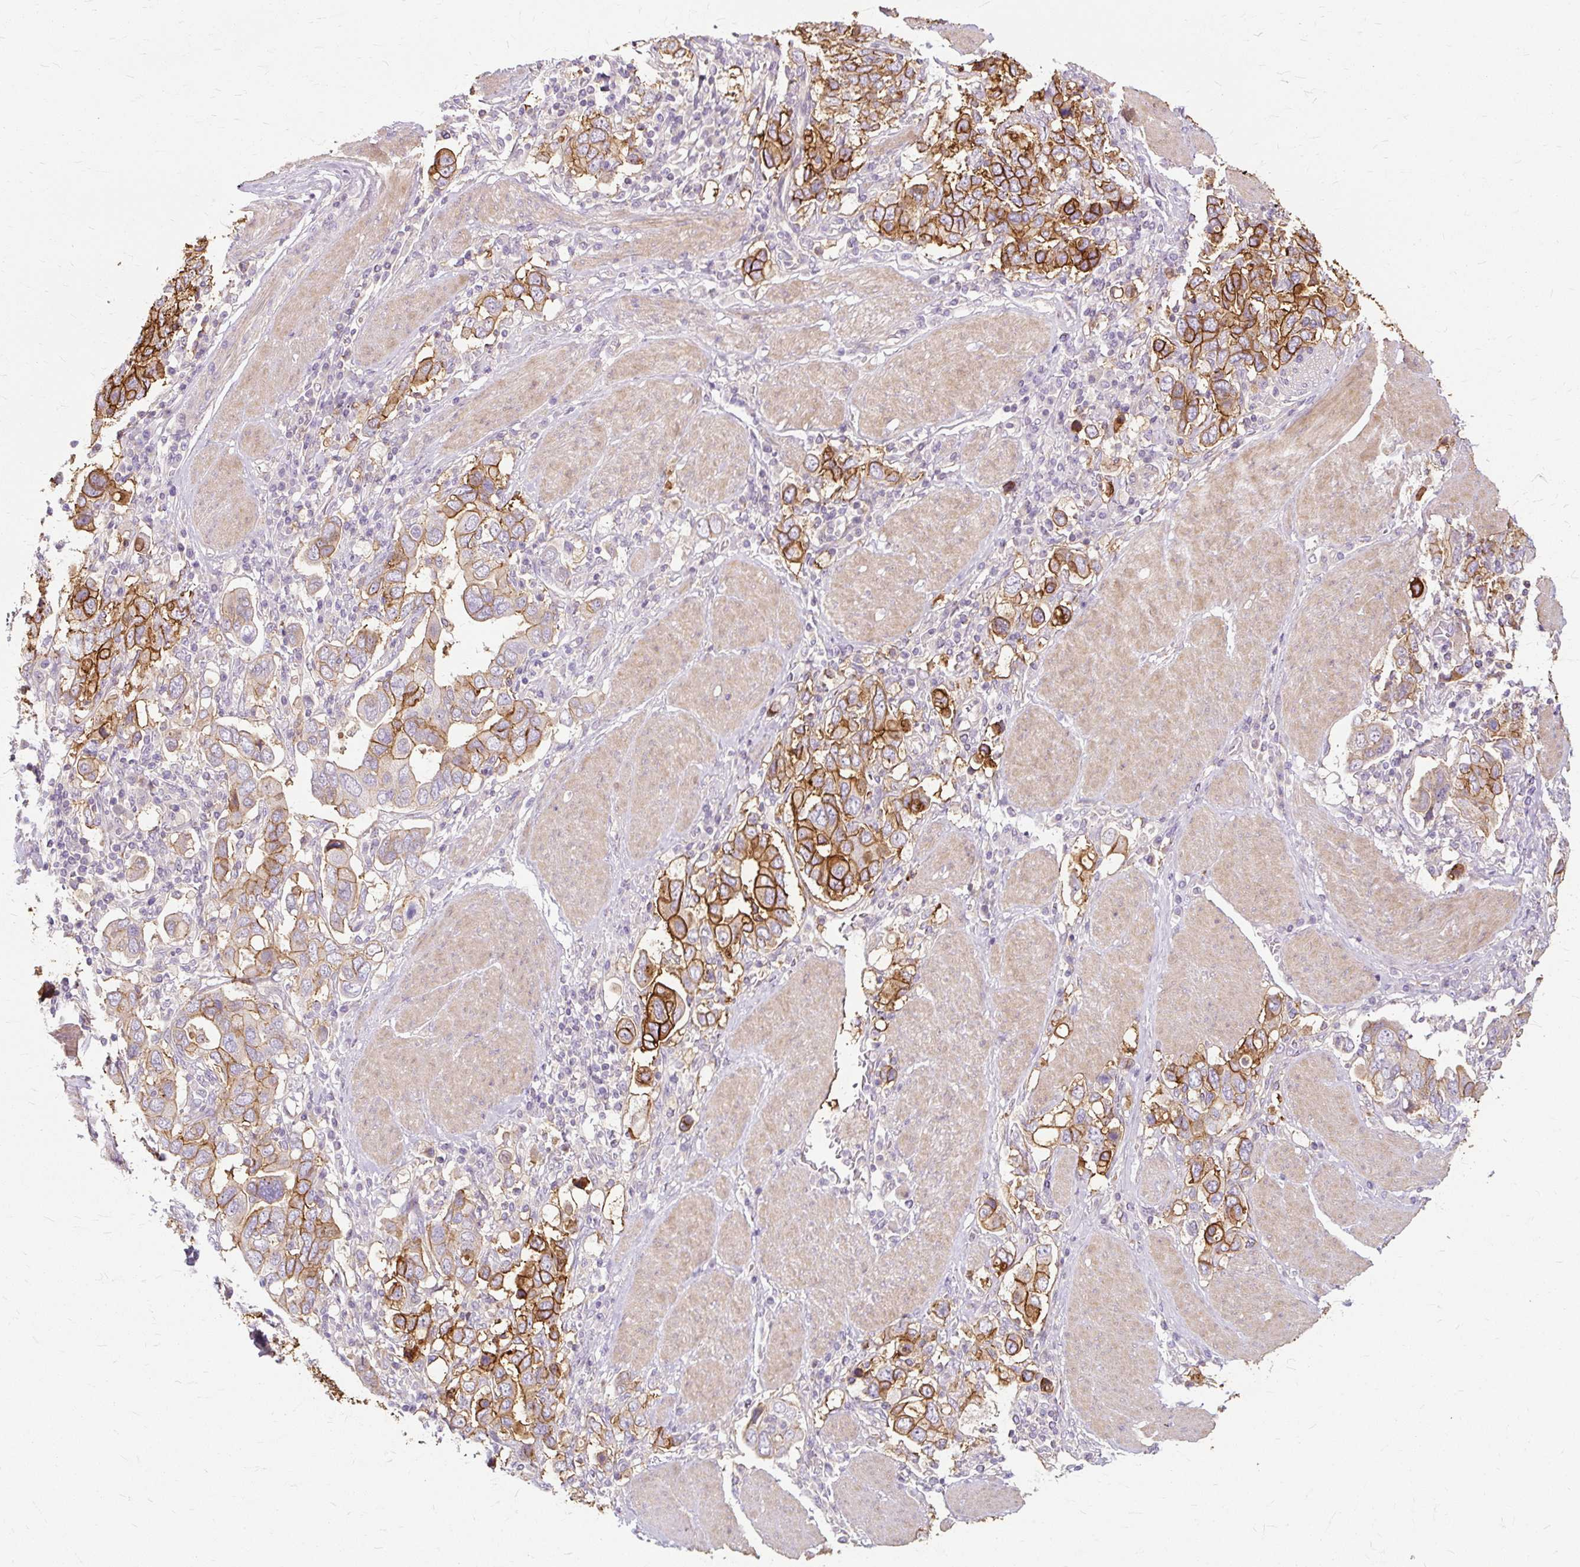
{"staining": {"intensity": "moderate", "quantity": ">75%", "location": "cytoplasmic/membranous"}, "tissue": "stomach cancer", "cell_type": "Tumor cells", "image_type": "cancer", "snomed": [{"axis": "morphology", "description": "Adenocarcinoma, NOS"}, {"axis": "topography", "description": "Stomach, upper"}], "caption": "A photomicrograph of stomach cancer (adenocarcinoma) stained for a protein displays moderate cytoplasmic/membranous brown staining in tumor cells. The staining was performed using DAB to visualize the protein expression in brown, while the nuclei were stained in blue with hematoxylin (Magnification: 20x).", "gene": "TSPAN8", "patient": {"sex": "male", "age": 62}}